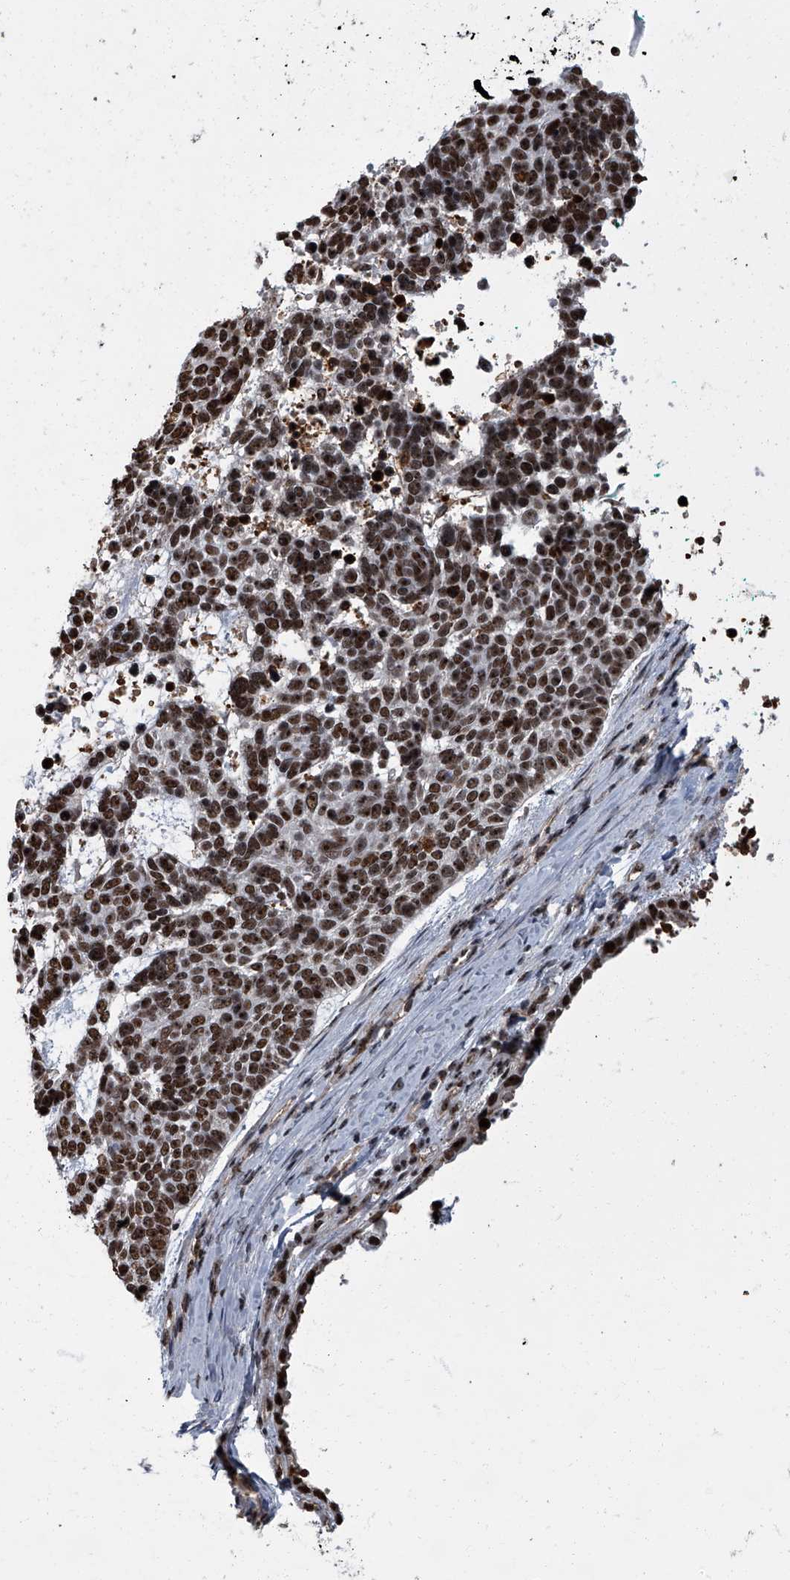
{"staining": {"intensity": "strong", "quantity": ">75%", "location": "nuclear"}, "tissue": "skin cancer", "cell_type": "Tumor cells", "image_type": "cancer", "snomed": [{"axis": "morphology", "description": "Basal cell carcinoma"}, {"axis": "topography", "description": "Skin"}], "caption": "Skin cancer (basal cell carcinoma) stained for a protein (brown) displays strong nuclear positive positivity in approximately >75% of tumor cells.", "gene": "ZNF518B", "patient": {"sex": "female", "age": 81}}